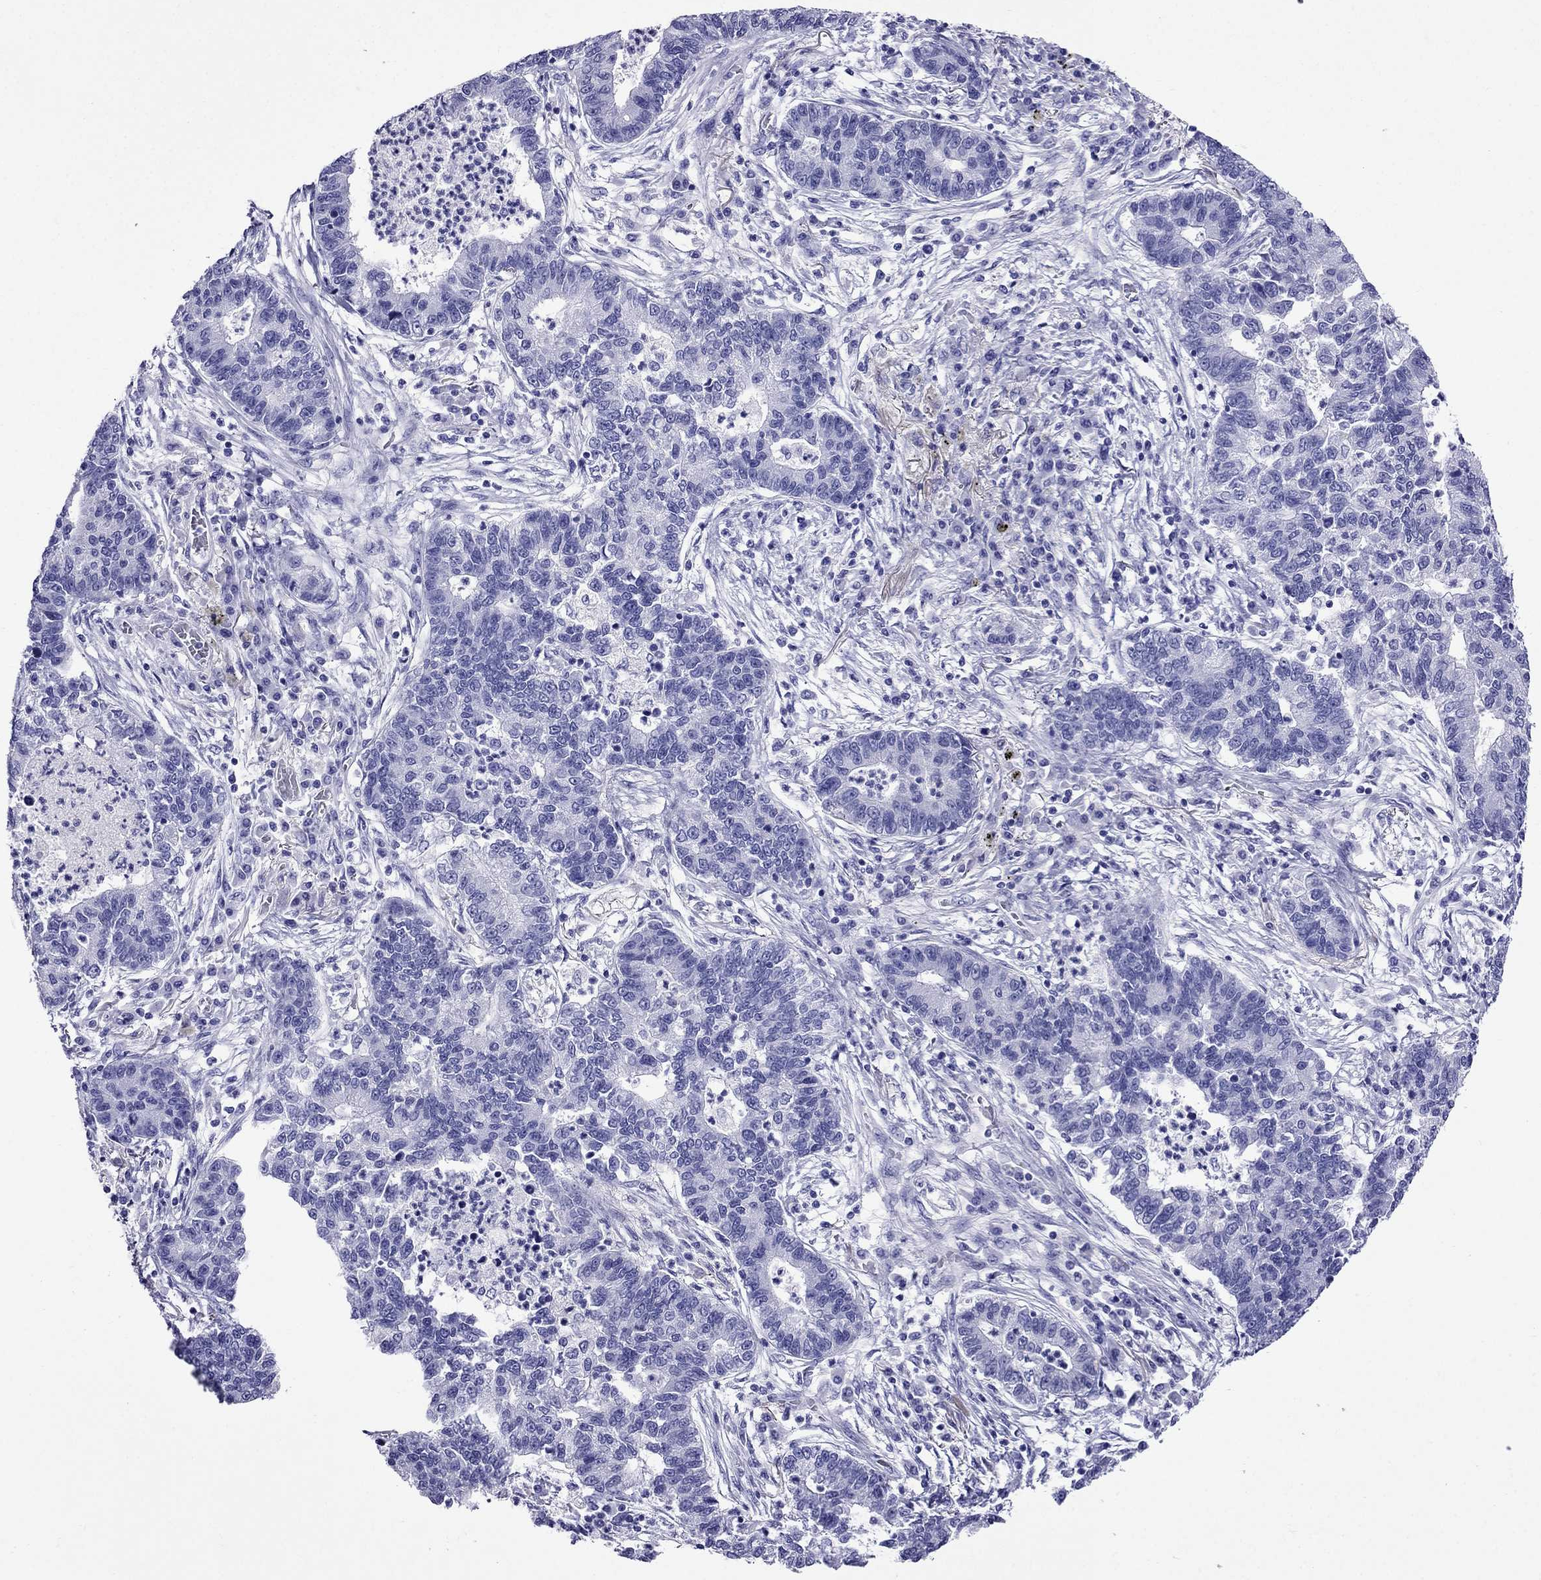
{"staining": {"intensity": "negative", "quantity": "none", "location": "none"}, "tissue": "lung cancer", "cell_type": "Tumor cells", "image_type": "cancer", "snomed": [{"axis": "morphology", "description": "Adenocarcinoma, NOS"}, {"axis": "topography", "description": "Lung"}], "caption": "Photomicrograph shows no significant protein positivity in tumor cells of lung cancer.", "gene": "CRYBA1", "patient": {"sex": "female", "age": 57}}